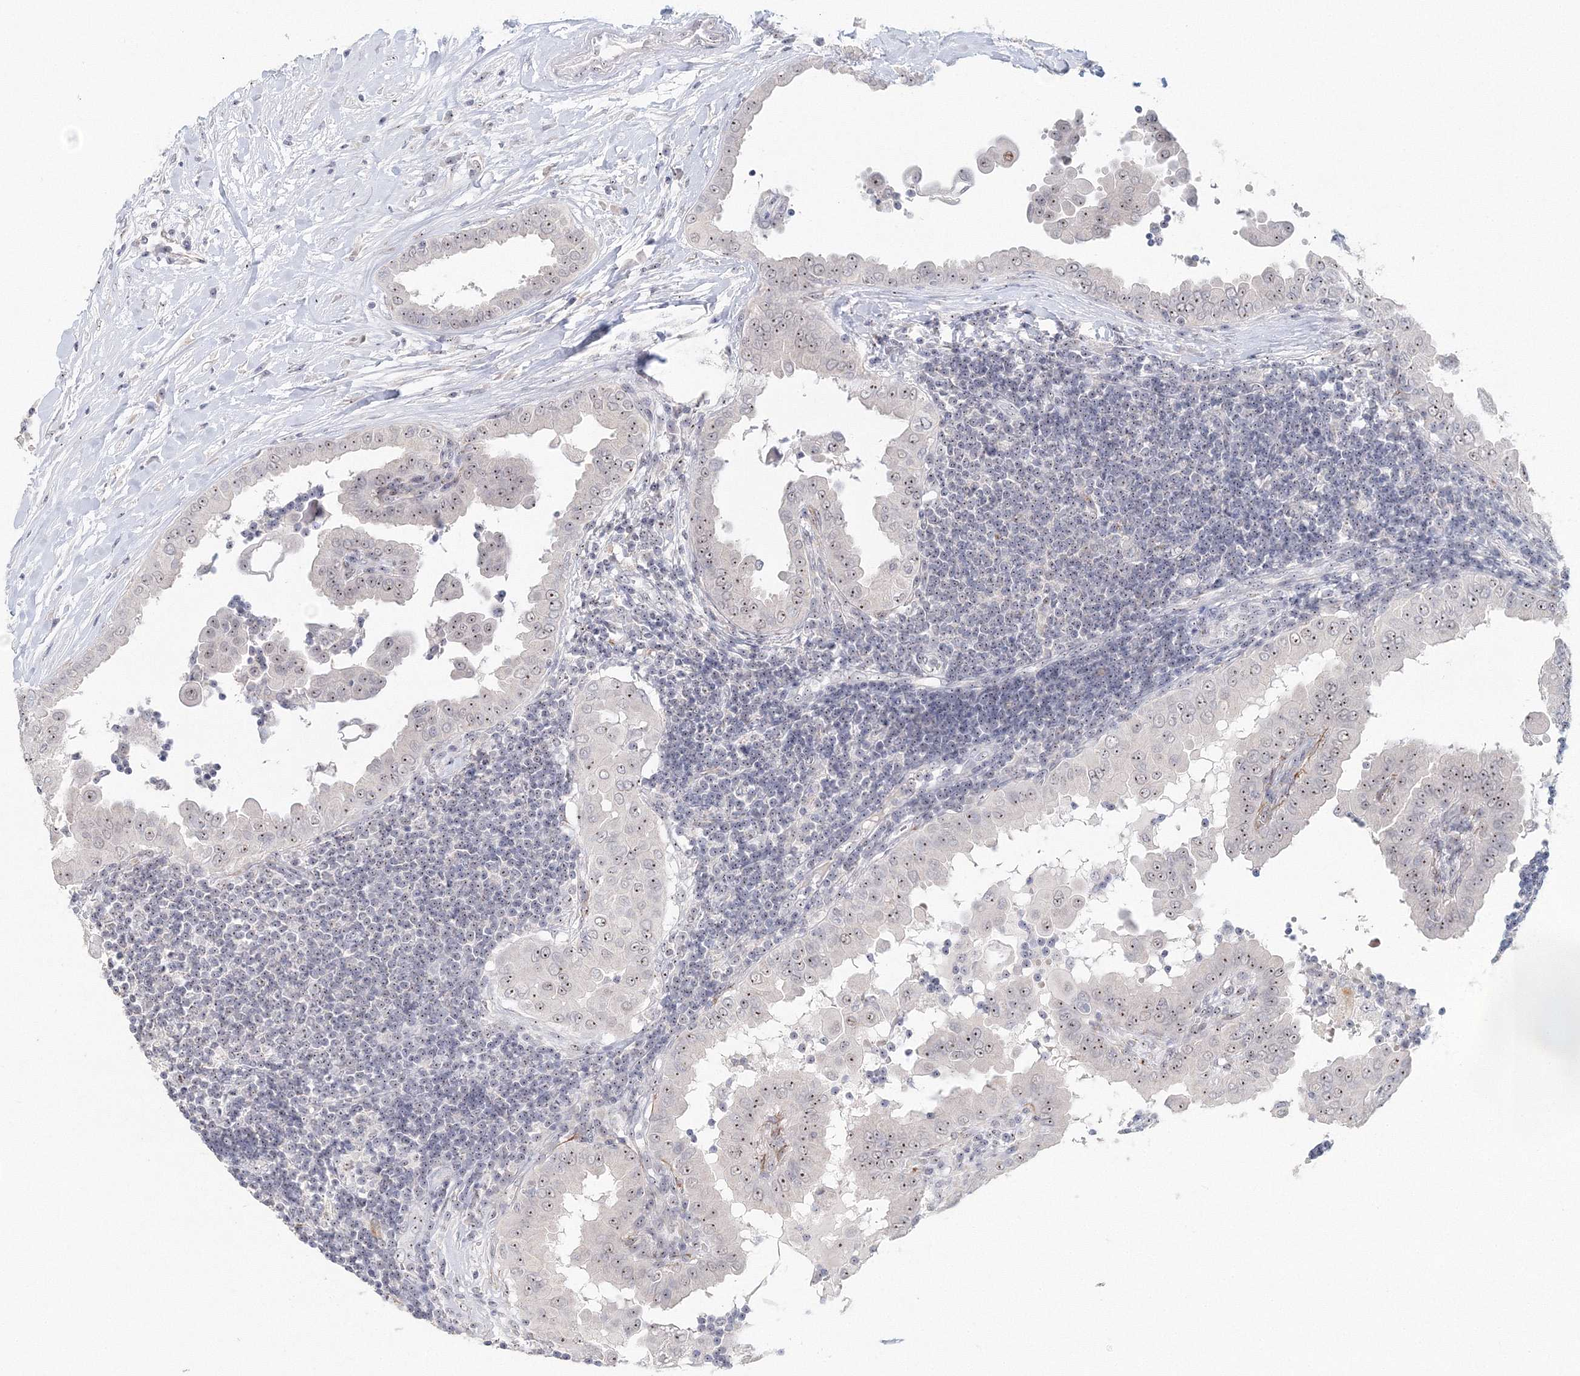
{"staining": {"intensity": "moderate", "quantity": "25%-75%", "location": "nuclear"}, "tissue": "thyroid cancer", "cell_type": "Tumor cells", "image_type": "cancer", "snomed": [{"axis": "morphology", "description": "Papillary adenocarcinoma, NOS"}, {"axis": "topography", "description": "Thyroid gland"}], "caption": "Thyroid papillary adenocarcinoma stained with a protein marker demonstrates moderate staining in tumor cells.", "gene": "SIRT7", "patient": {"sex": "male", "age": 33}}